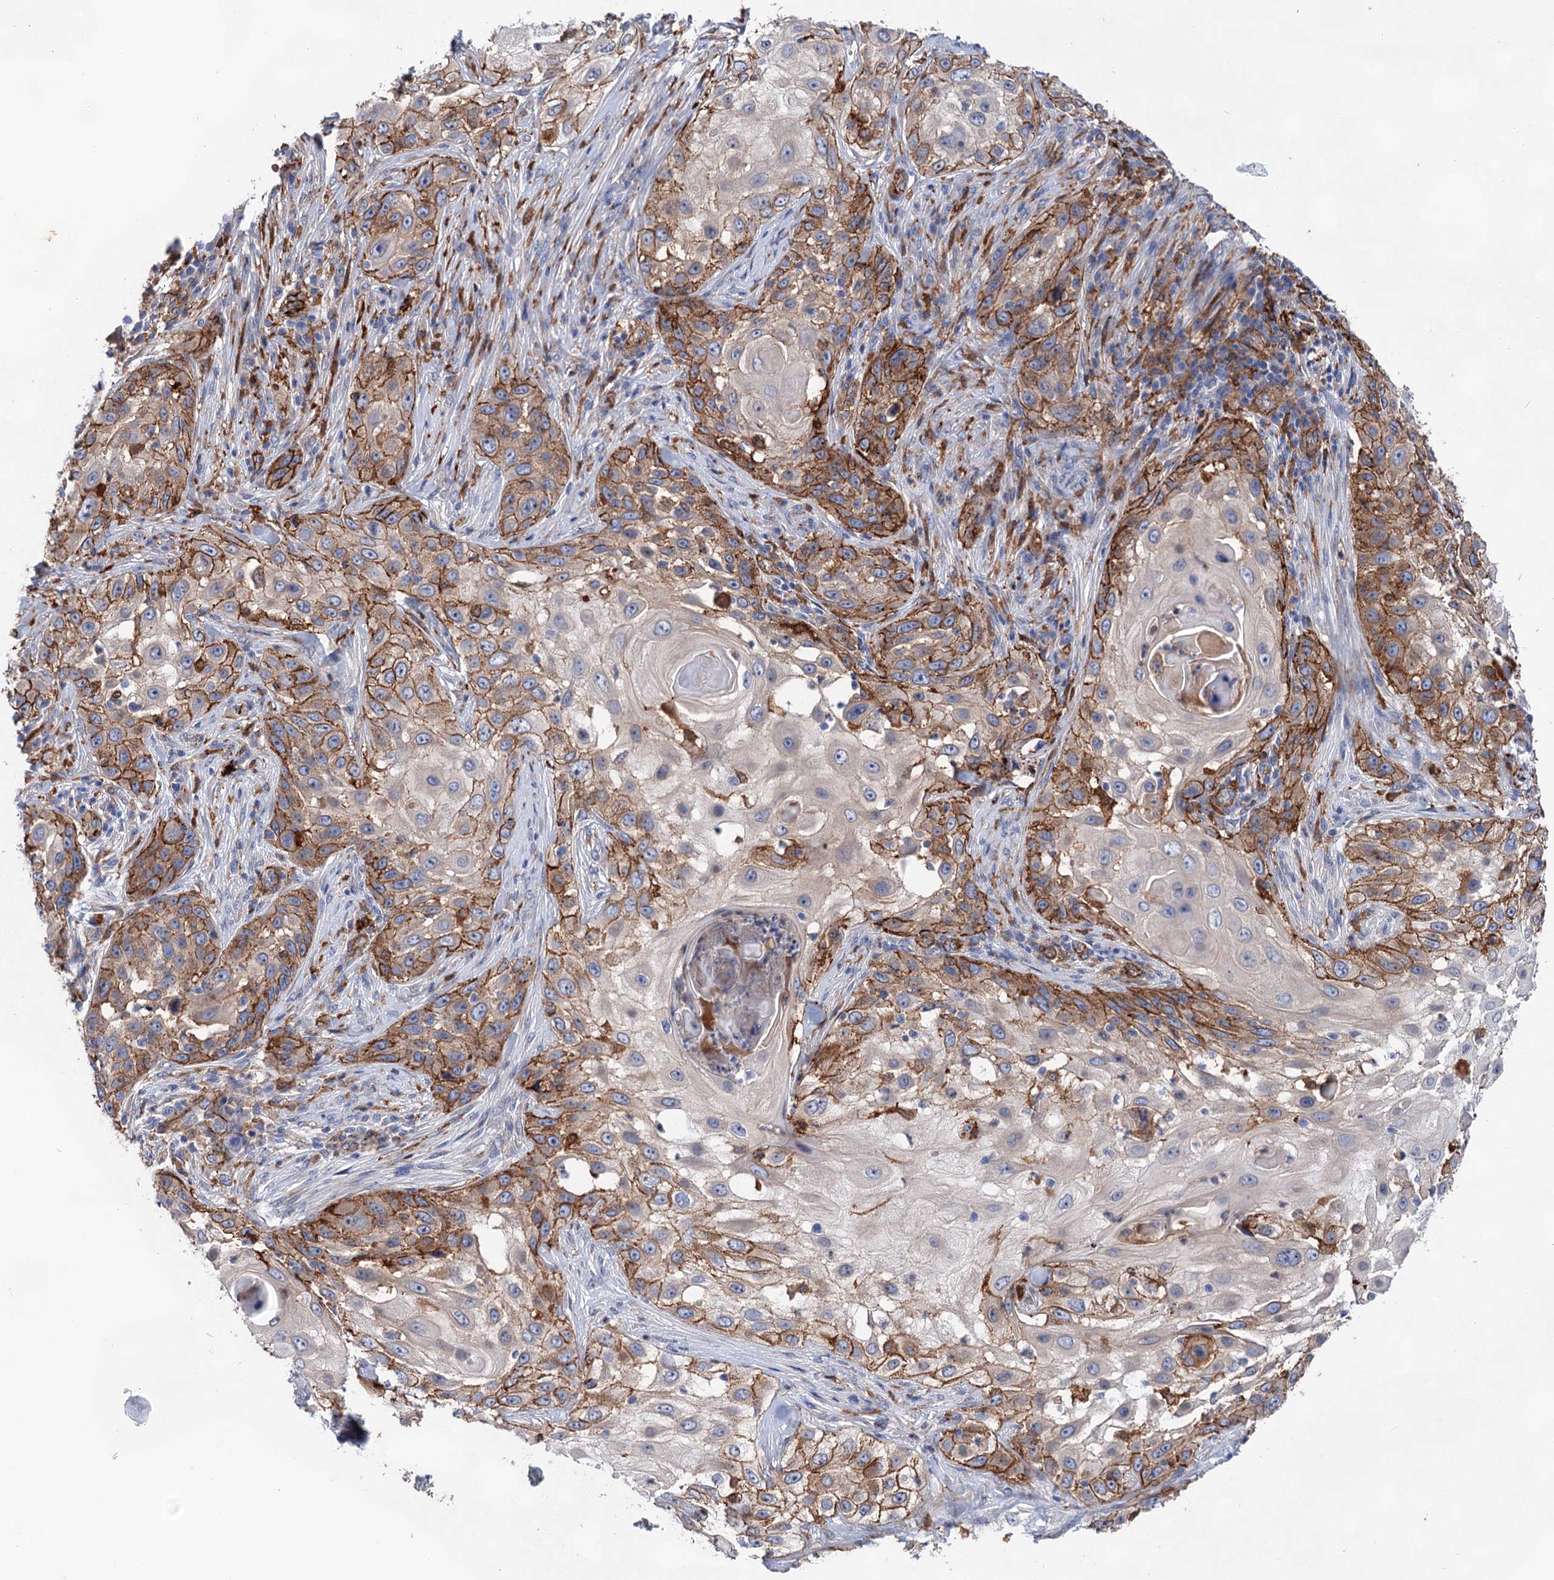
{"staining": {"intensity": "moderate", "quantity": ">75%", "location": "cytoplasmic/membranous"}, "tissue": "skin cancer", "cell_type": "Tumor cells", "image_type": "cancer", "snomed": [{"axis": "morphology", "description": "Squamous cell carcinoma, NOS"}, {"axis": "topography", "description": "Skin"}], "caption": "Protein expression analysis of skin squamous cell carcinoma shows moderate cytoplasmic/membranous staining in approximately >75% of tumor cells. (brown staining indicates protein expression, while blue staining denotes nuclei).", "gene": "TMTC3", "patient": {"sex": "female", "age": 44}}